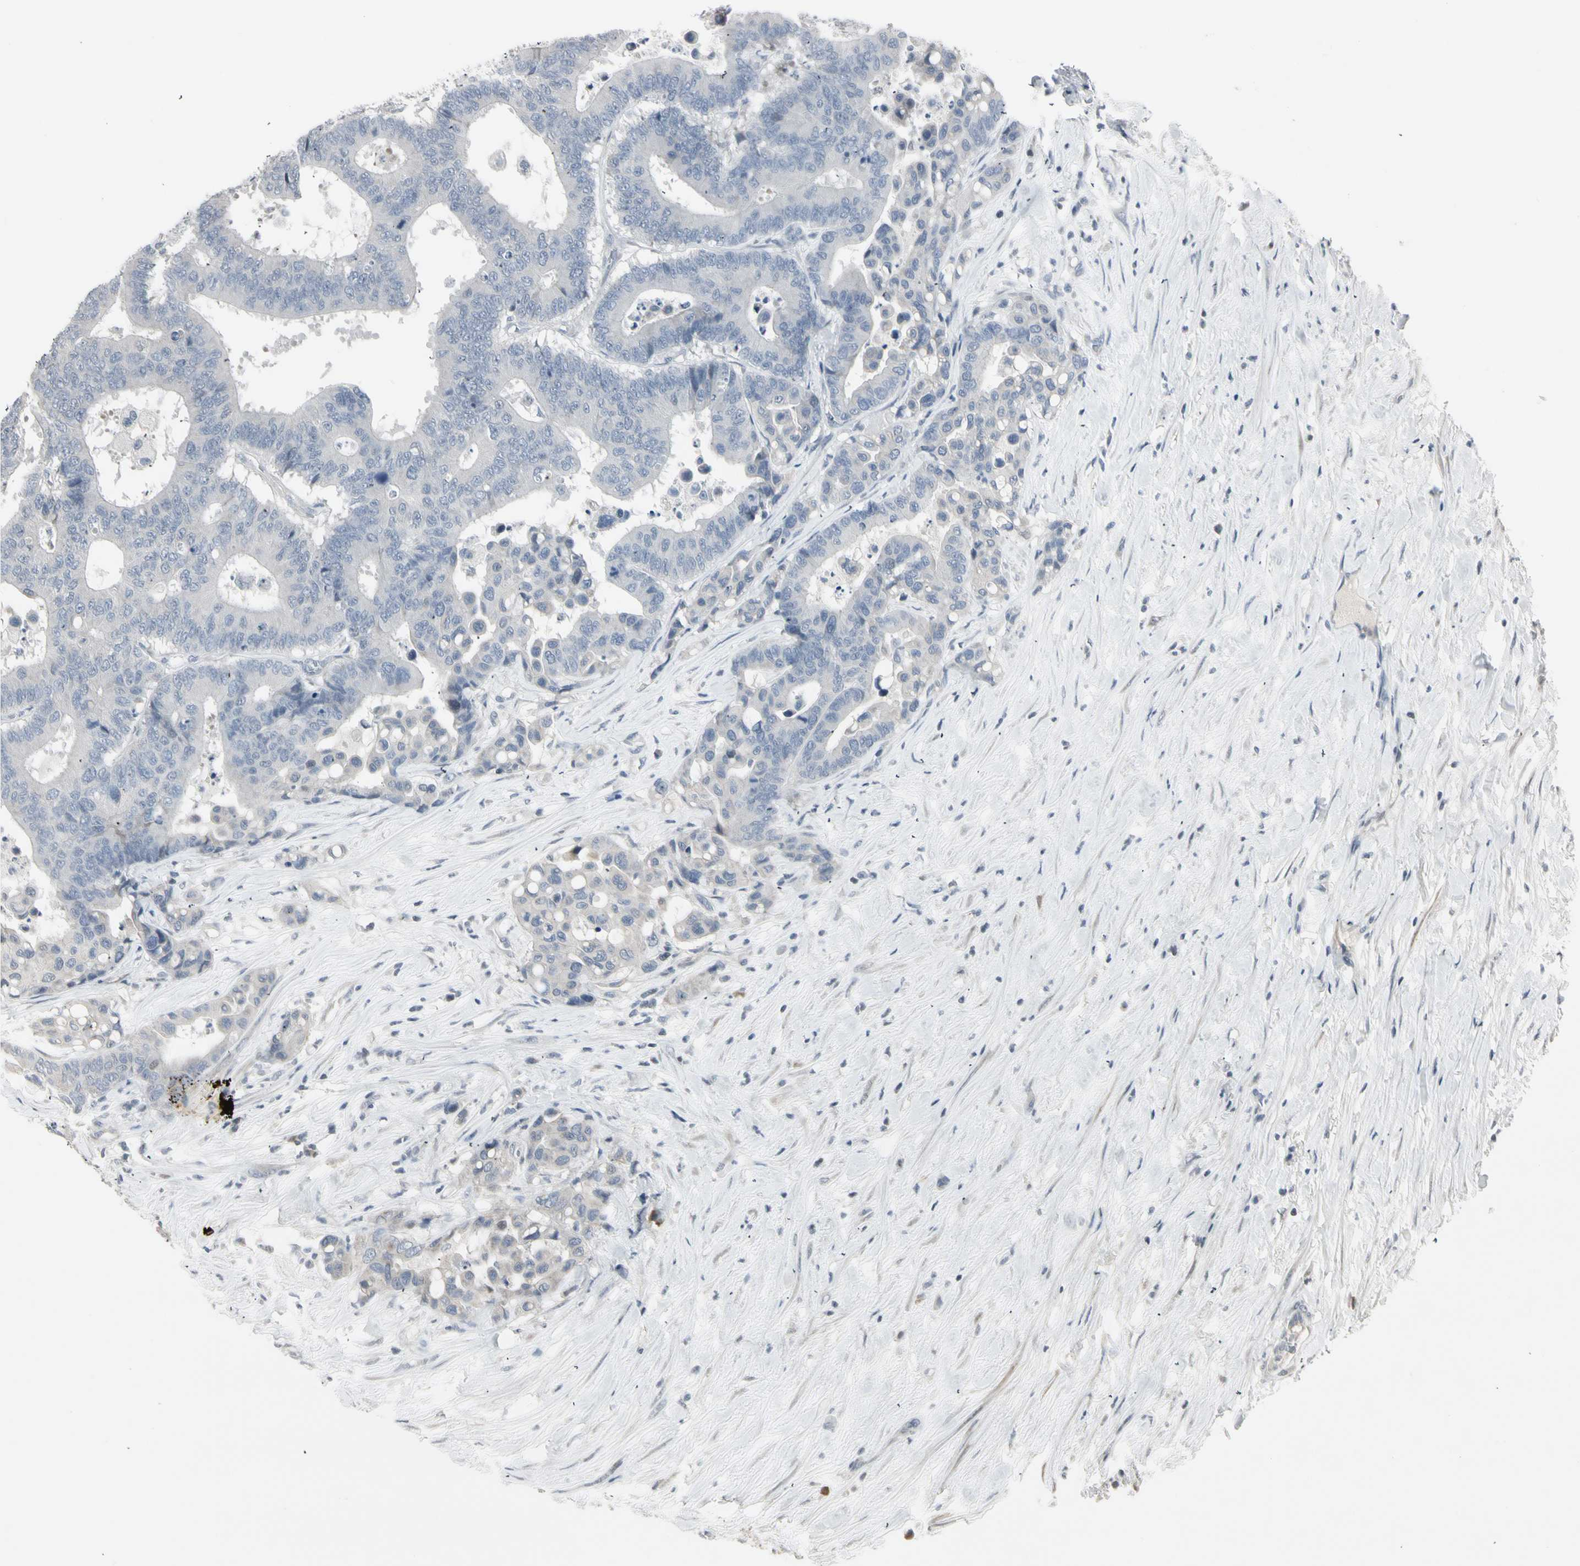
{"staining": {"intensity": "negative", "quantity": "none", "location": "none"}, "tissue": "colorectal cancer", "cell_type": "Tumor cells", "image_type": "cancer", "snomed": [{"axis": "morphology", "description": "Normal tissue, NOS"}, {"axis": "morphology", "description": "Adenocarcinoma, NOS"}, {"axis": "topography", "description": "Colon"}], "caption": "Tumor cells are negative for brown protein staining in colorectal adenocarcinoma.", "gene": "DMPK", "patient": {"sex": "male", "age": 82}}